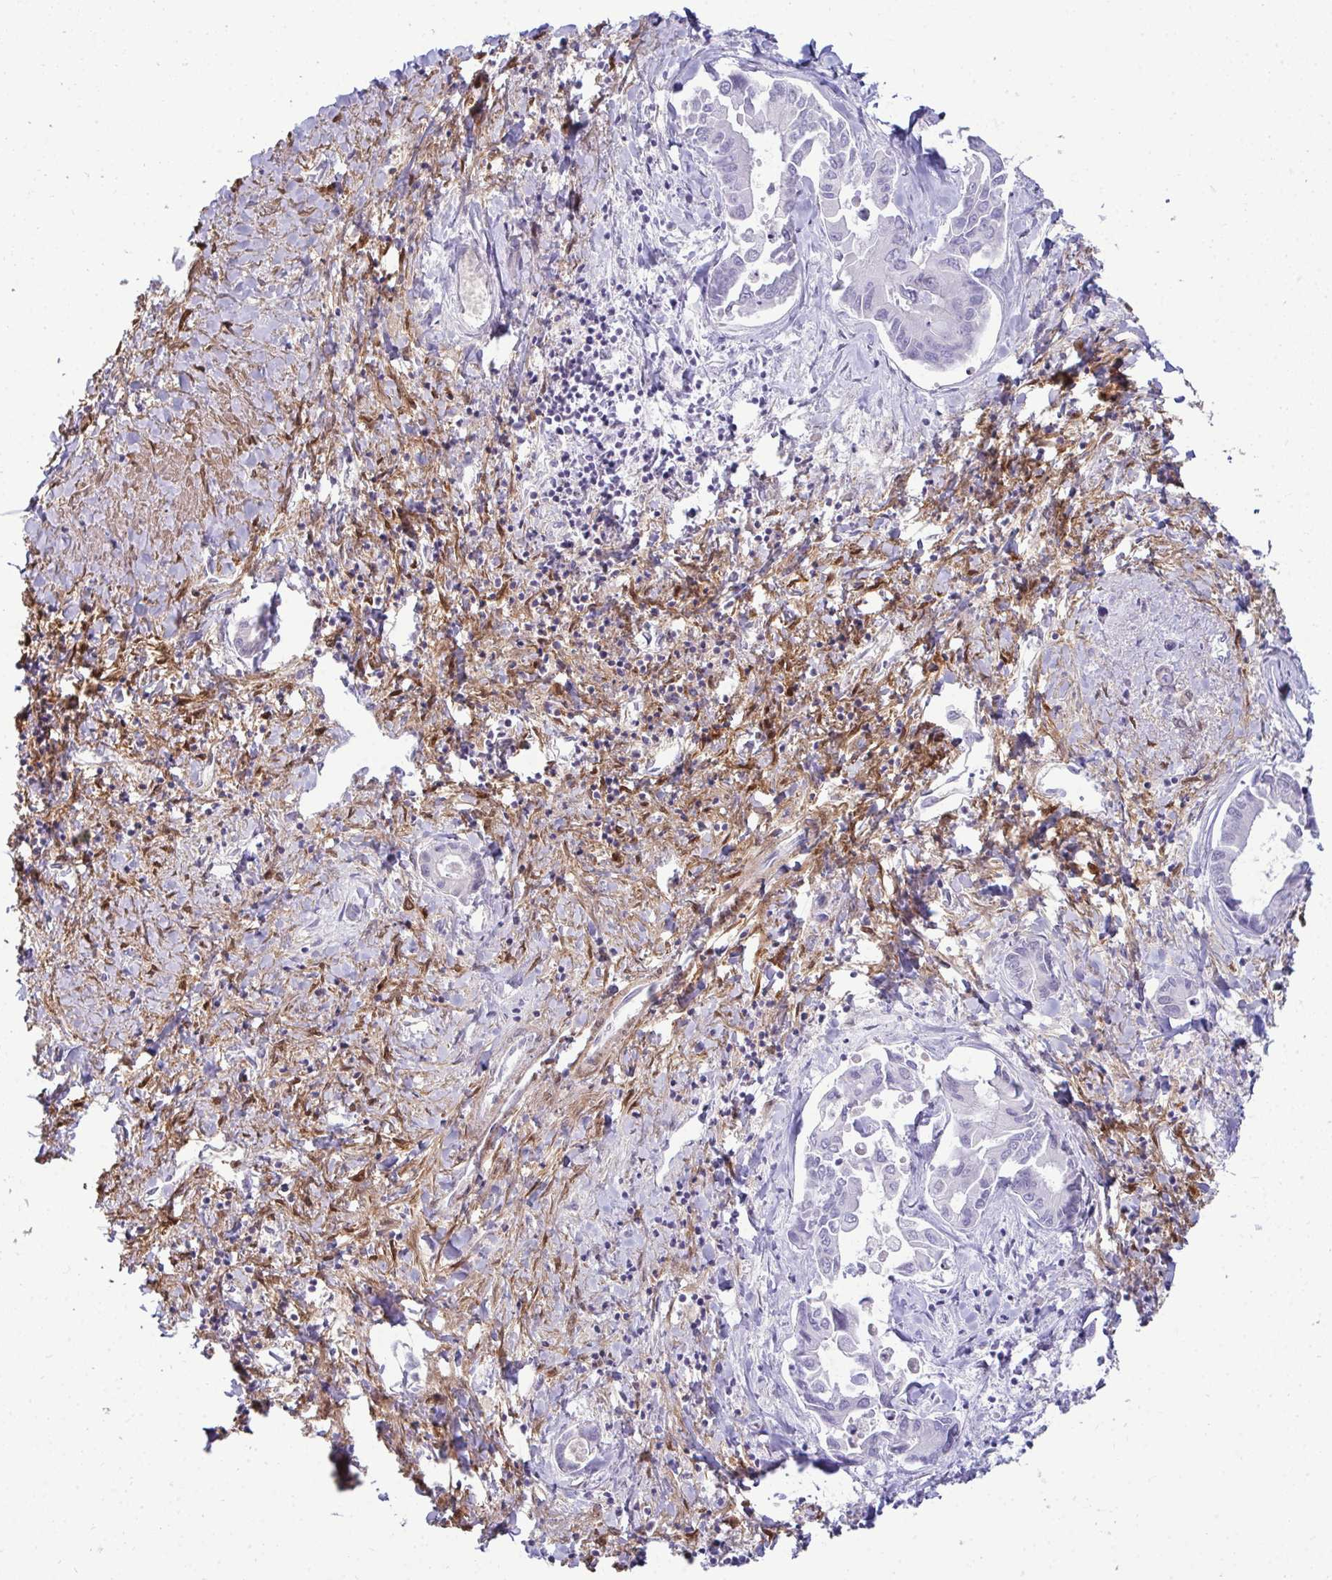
{"staining": {"intensity": "negative", "quantity": "none", "location": "none"}, "tissue": "liver cancer", "cell_type": "Tumor cells", "image_type": "cancer", "snomed": [{"axis": "morphology", "description": "Cholangiocarcinoma"}, {"axis": "topography", "description": "Liver"}], "caption": "Immunohistochemistry (IHC) of liver cancer demonstrates no staining in tumor cells.", "gene": "HSPB6", "patient": {"sex": "male", "age": 66}}